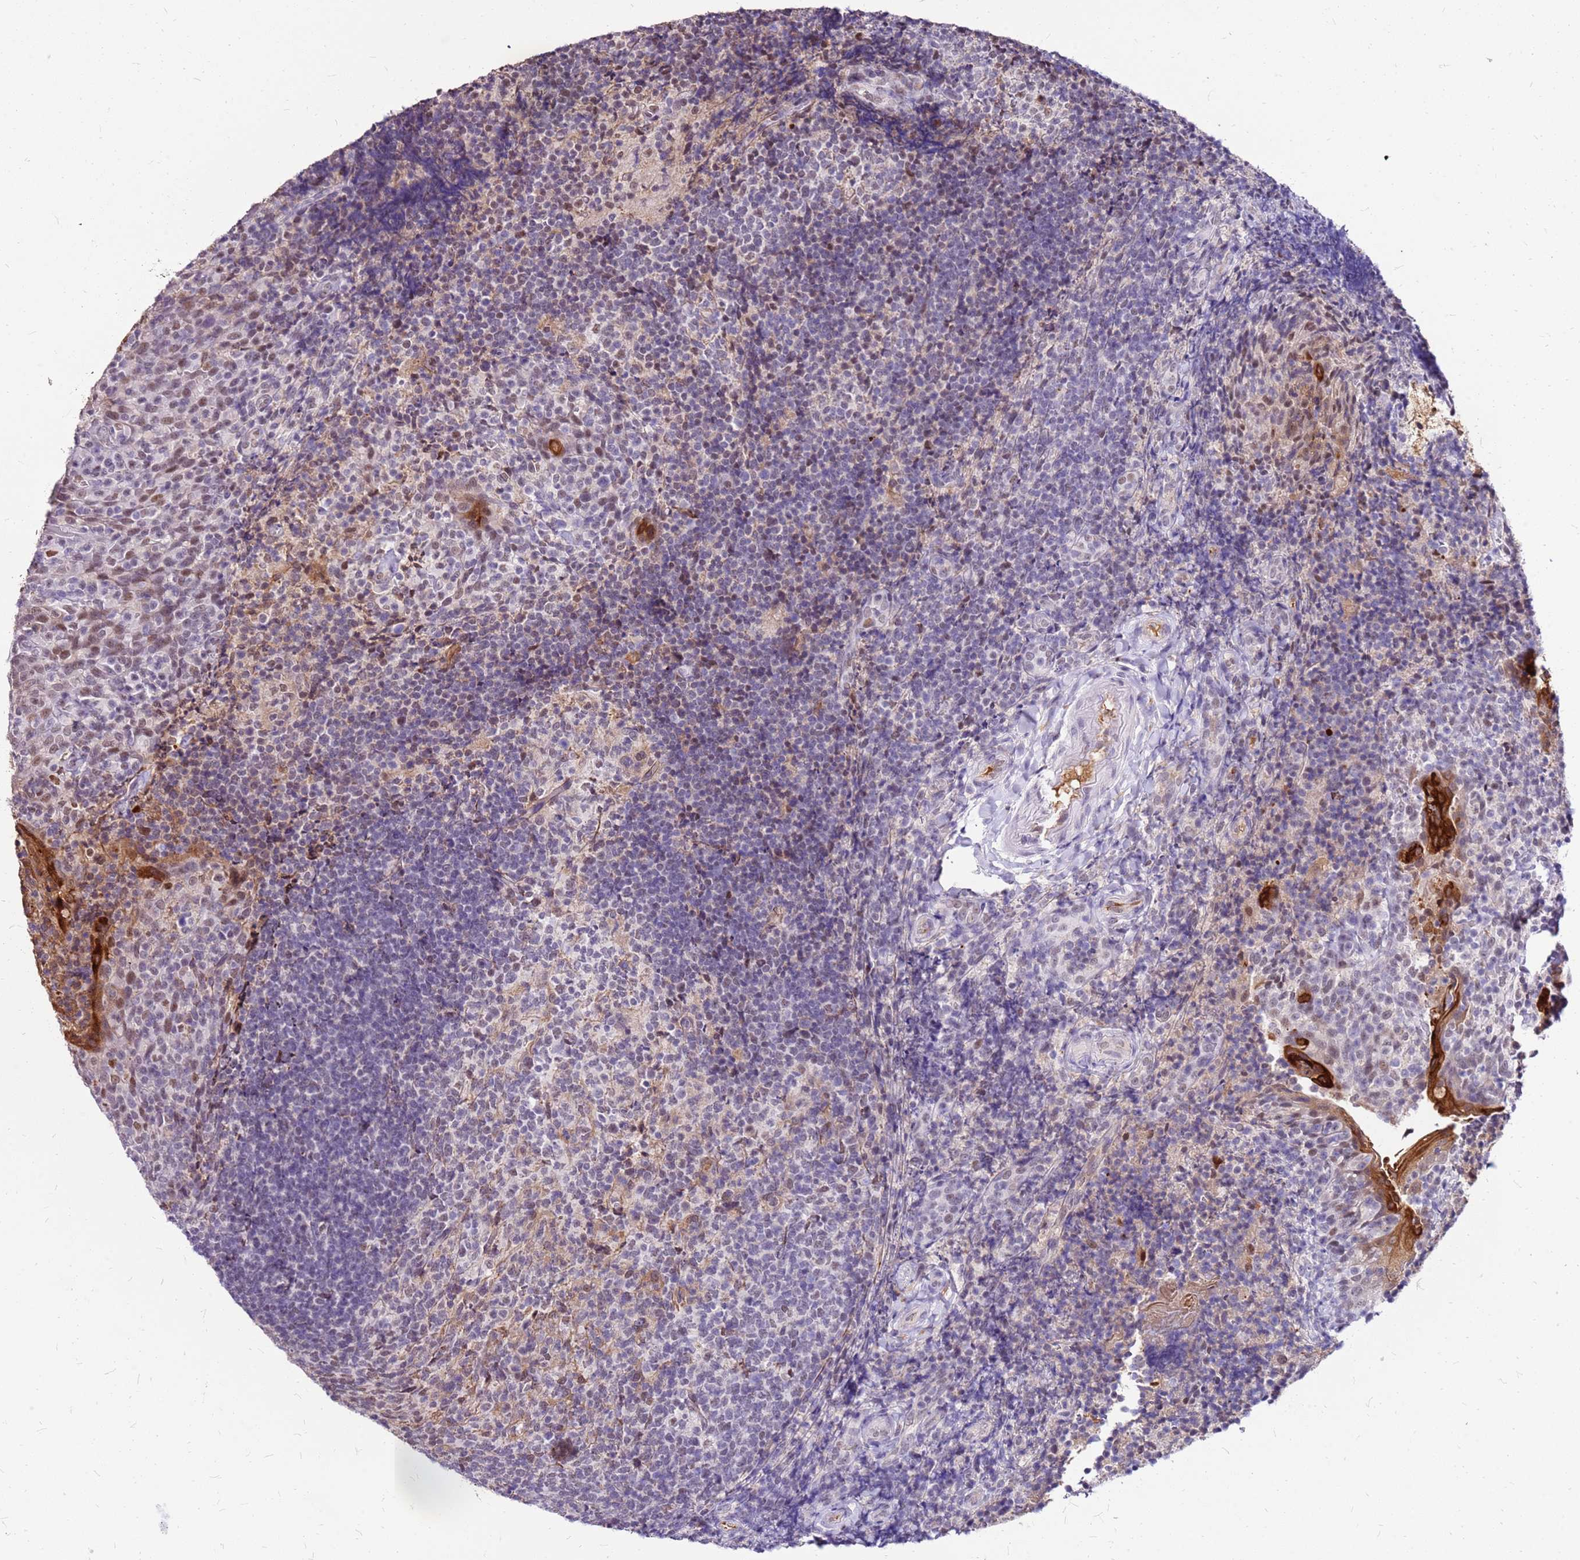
{"staining": {"intensity": "negative", "quantity": "none", "location": "none"}, "tissue": "tonsil", "cell_type": "Germinal center cells", "image_type": "normal", "snomed": [{"axis": "morphology", "description": "Normal tissue, NOS"}, {"axis": "topography", "description": "Tonsil"}], "caption": "An image of tonsil stained for a protein displays no brown staining in germinal center cells.", "gene": "ALDH1A3", "patient": {"sex": "female", "age": 10}}